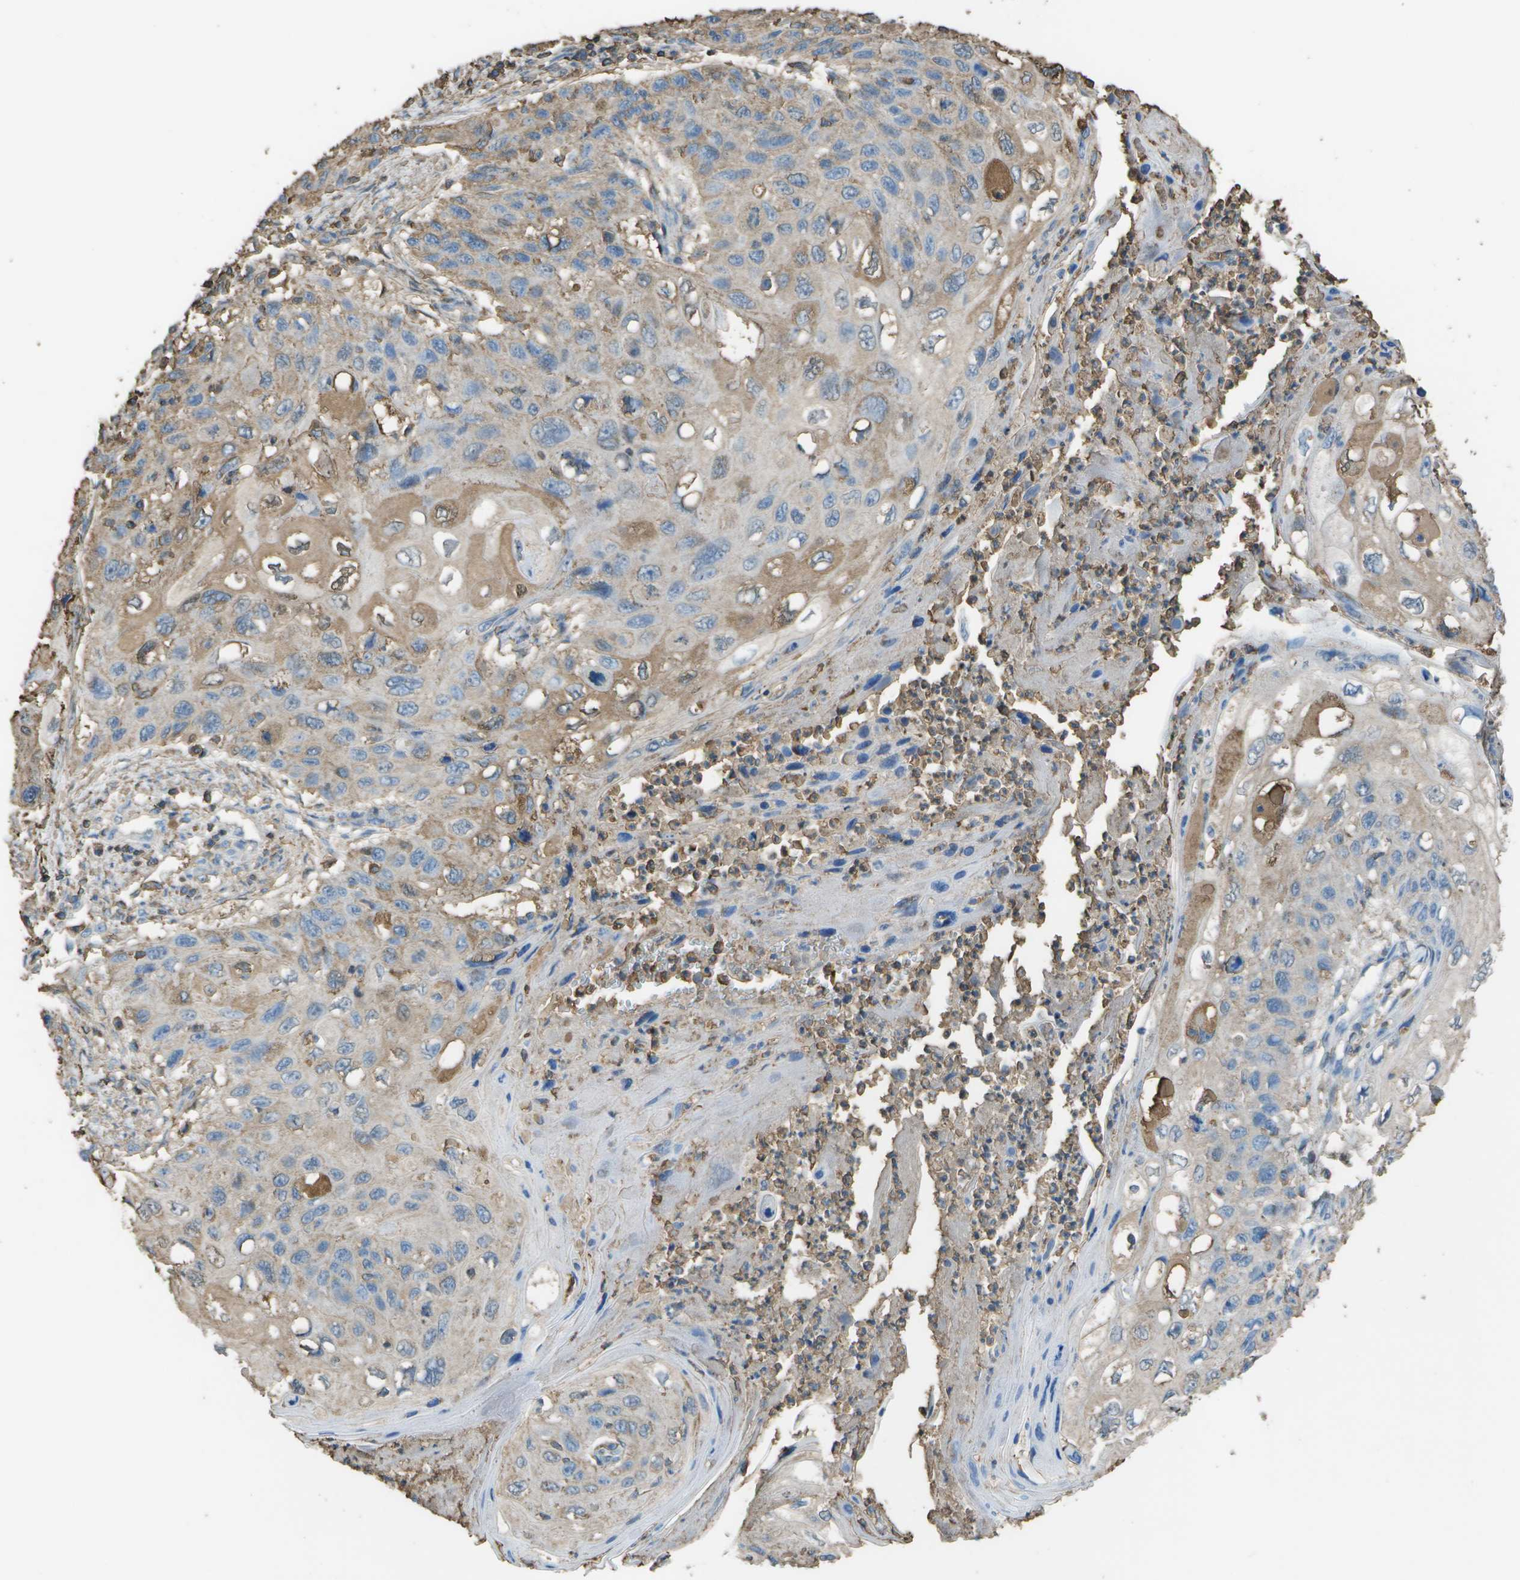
{"staining": {"intensity": "moderate", "quantity": "25%-75%", "location": "cytoplasmic/membranous"}, "tissue": "cervical cancer", "cell_type": "Tumor cells", "image_type": "cancer", "snomed": [{"axis": "morphology", "description": "Squamous cell carcinoma, NOS"}, {"axis": "topography", "description": "Cervix"}], "caption": "Brown immunohistochemical staining in cervical cancer displays moderate cytoplasmic/membranous staining in approximately 25%-75% of tumor cells.", "gene": "CYP4F11", "patient": {"sex": "female", "age": 70}}